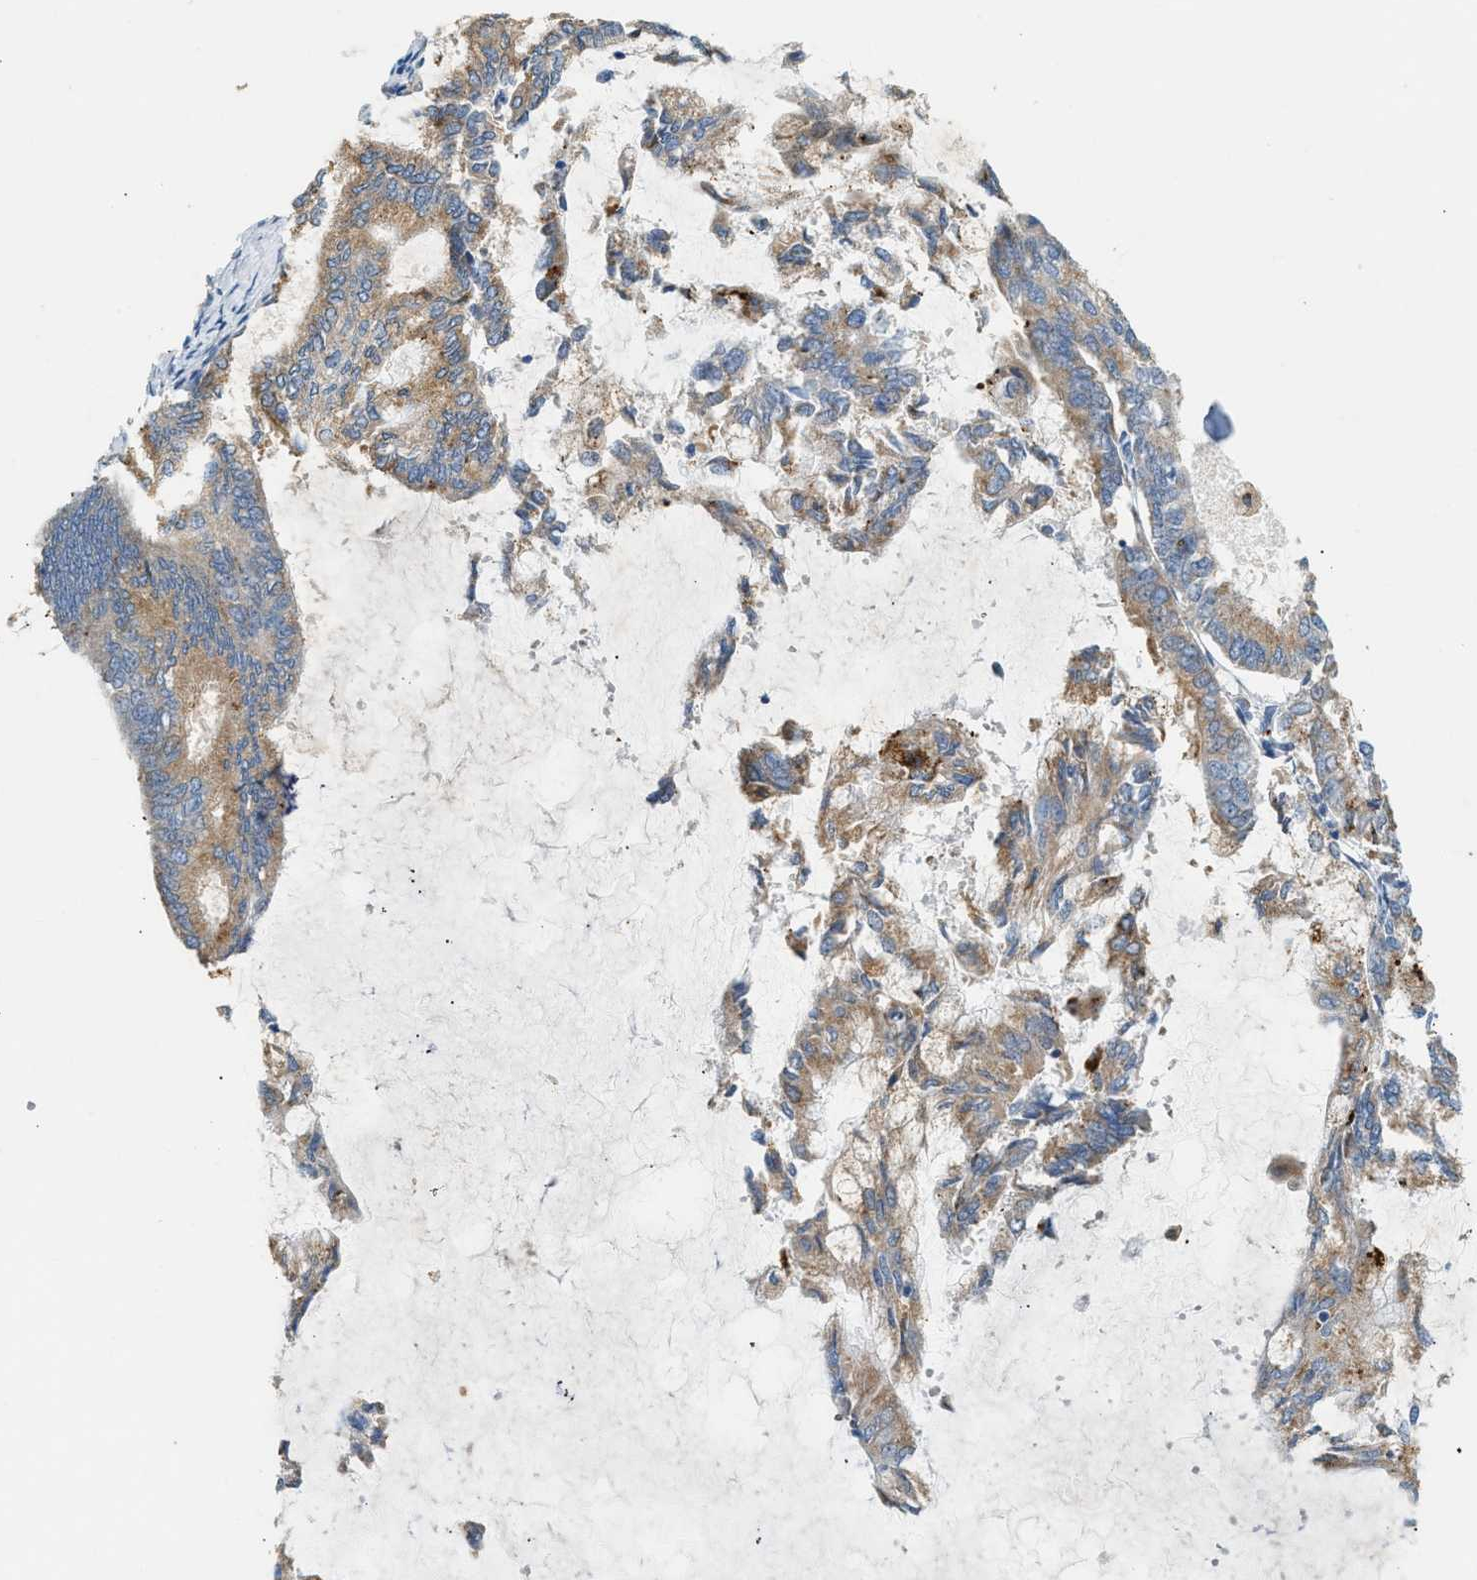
{"staining": {"intensity": "moderate", "quantity": ">75%", "location": "cytoplasmic/membranous"}, "tissue": "endometrial cancer", "cell_type": "Tumor cells", "image_type": "cancer", "snomed": [{"axis": "morphology", "description": "Adenocarcinoma, NOS"}, {"axis": "topography", "description": "Endometrium"}], "caption": "A high-resolution micrograph shows IHC staining of adenocarcinoma (endometrial), which displays moderate cytoplasmic/membranous staining in about >75% of tumor cells.", "gene": "CTSB", "patient": {"sex": "female", "age": 86}}